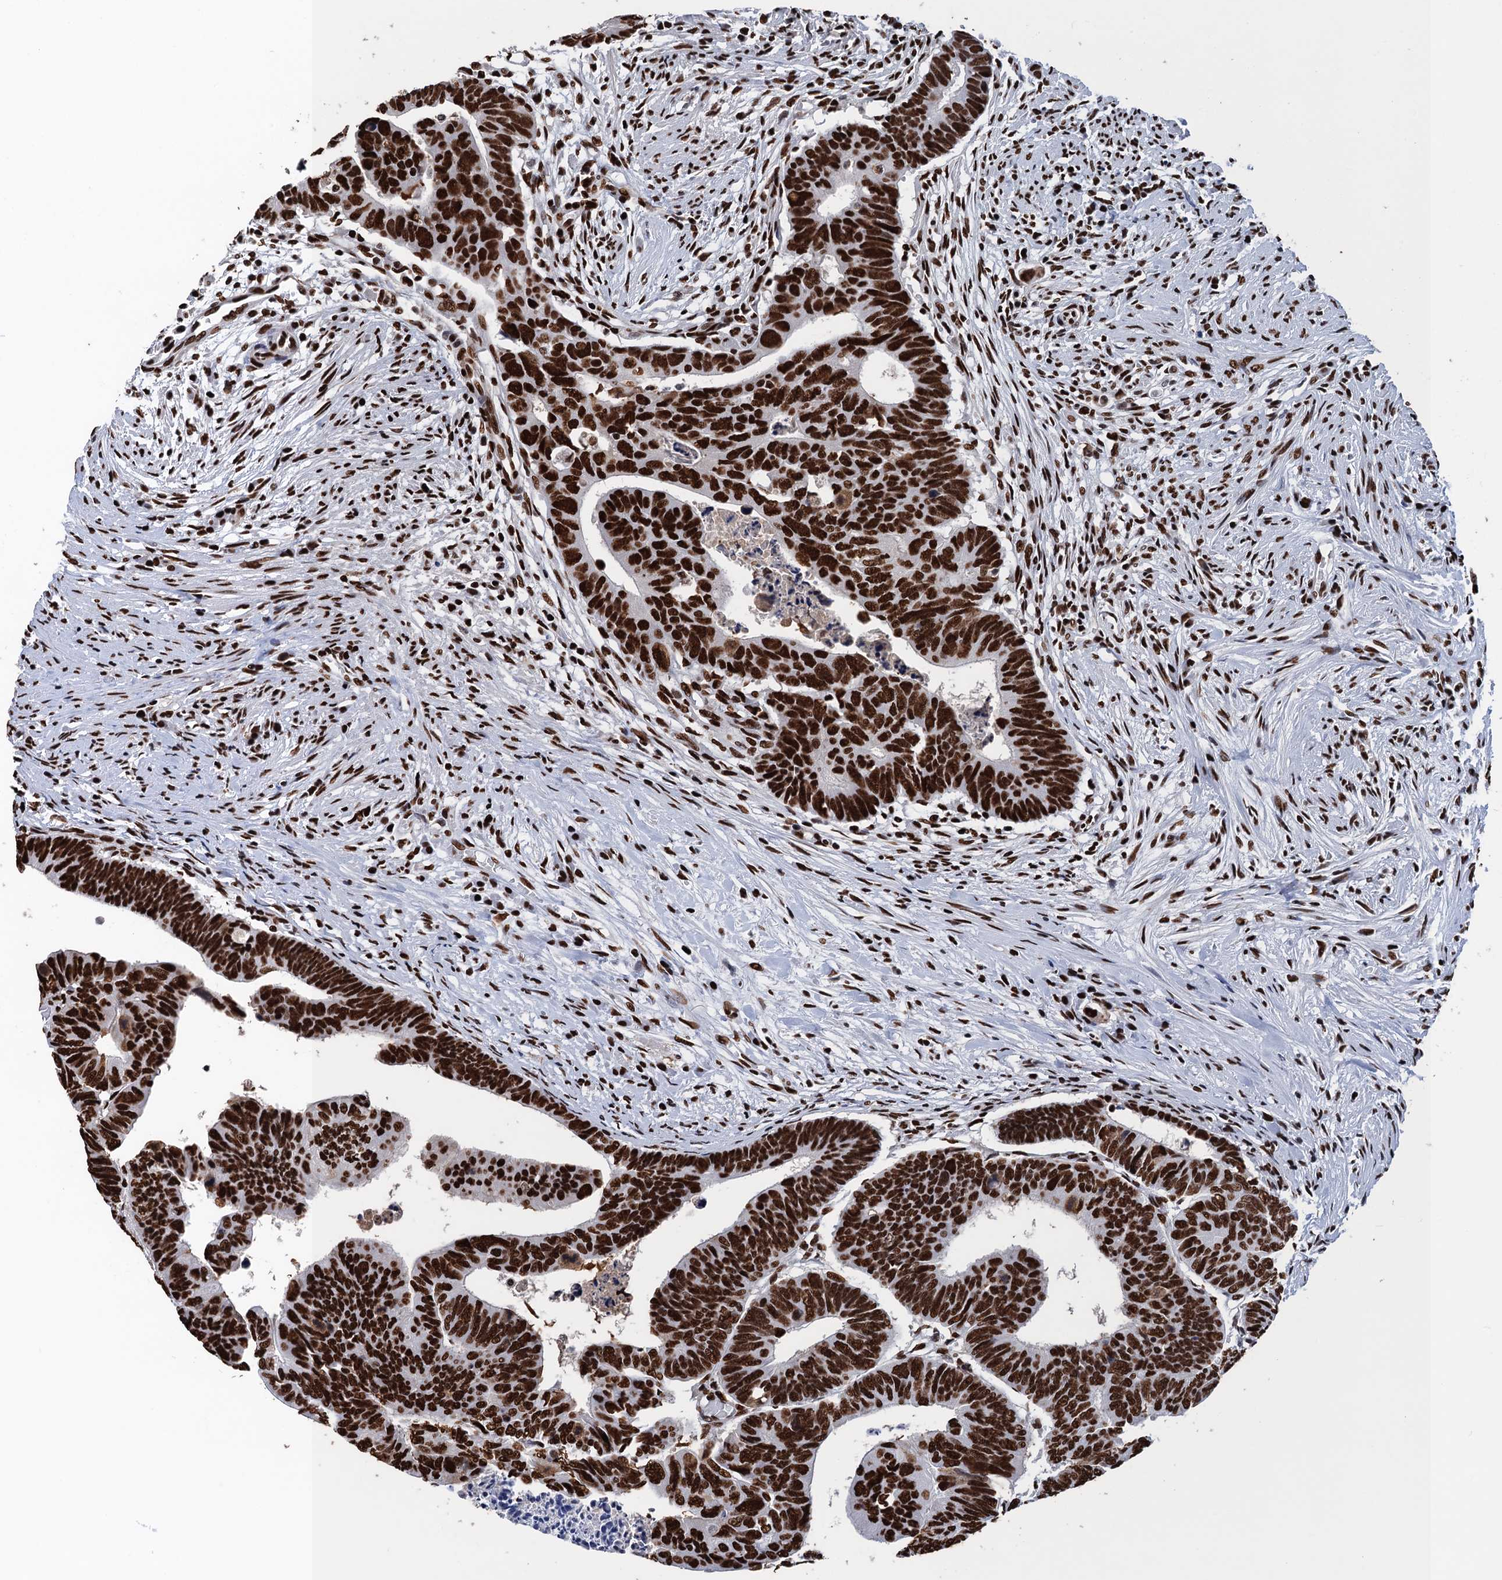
{"staining": {"intensity": "strong", "quantity": ">75%", "location": "nuclear"}, "tissue": "colorectal cancer", "cell_type": "Tumor cells", "image_type": "cancer", "snomed": [{"axis": "morphology", "description": "Adenocarcinoma, NOS"}, {"axis": "topography", "description": "Rectum"}], "caption": "Immunohistochemistry image of neoplastic tissue: human adenocarcinoma (colorectal) stained using IHC exhibits high levels of strong protein expression localized specifically in the nuclear of tumor cells, appearing as a nuclear brown color.", "gene": "UBA2", "patient": {"sex": "female", "age": 65}}